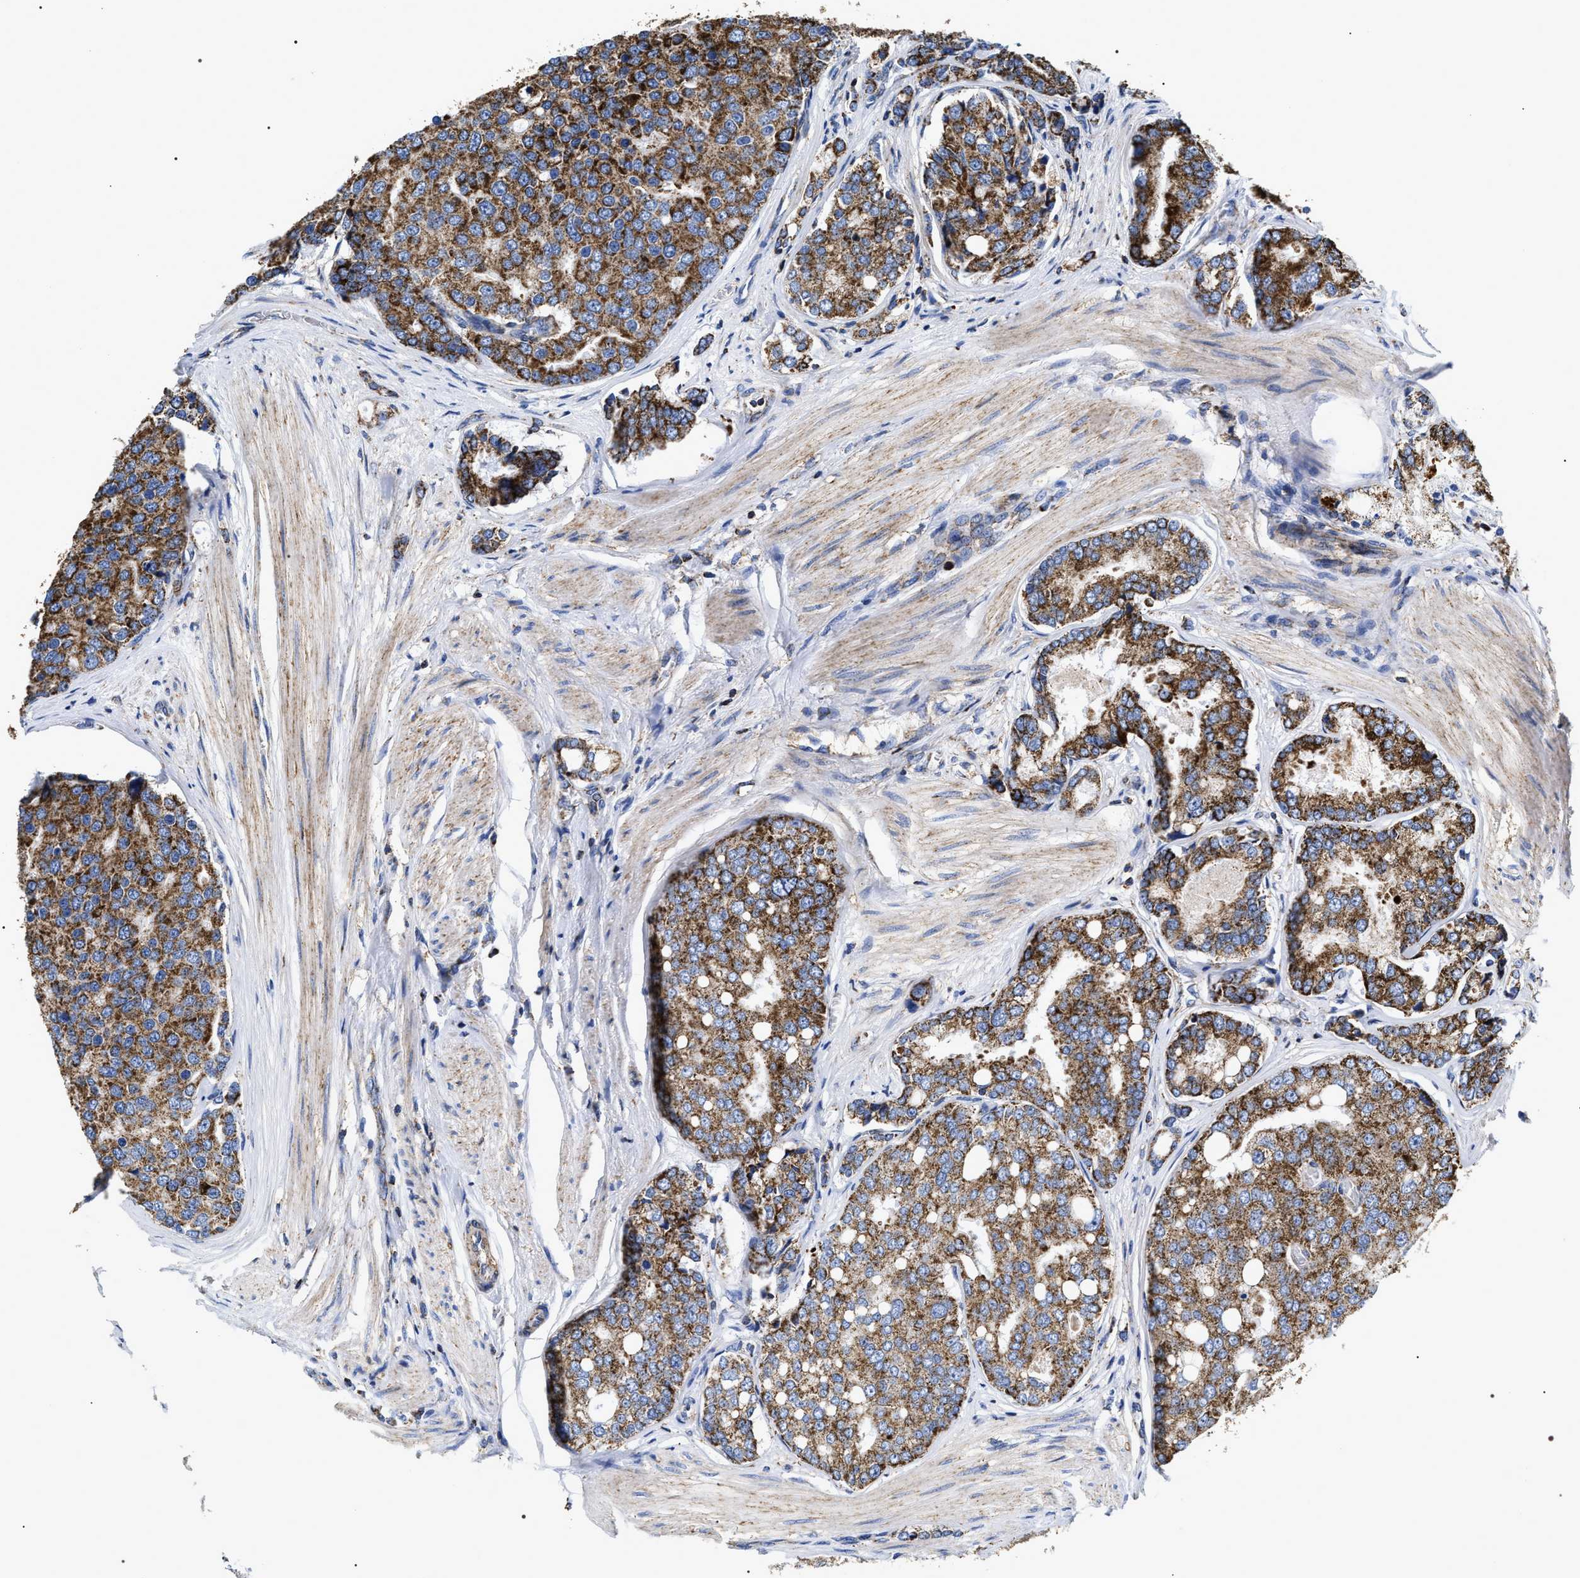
{"staining": {"intensity": "moderate", "quantity": ">75%", "location": "cytoplasmic/membranous"}, "tissue": "prostate cancer", "cell_type": "Tumor cells", "image_type": "cancer", "snomed": [{"axis": "morphology", "description": "Adenocarcinoma, High grade"}, {"axis": "topography", "description": "Prostate"}], "caption": "The micrograph reveals staining of prostate cancer, revealing moderate cytoplasmic/membranous protein expression (brown color) within tumor cells.", "gene": "COG5", "patient": {"sex": "male", "age": 50}}